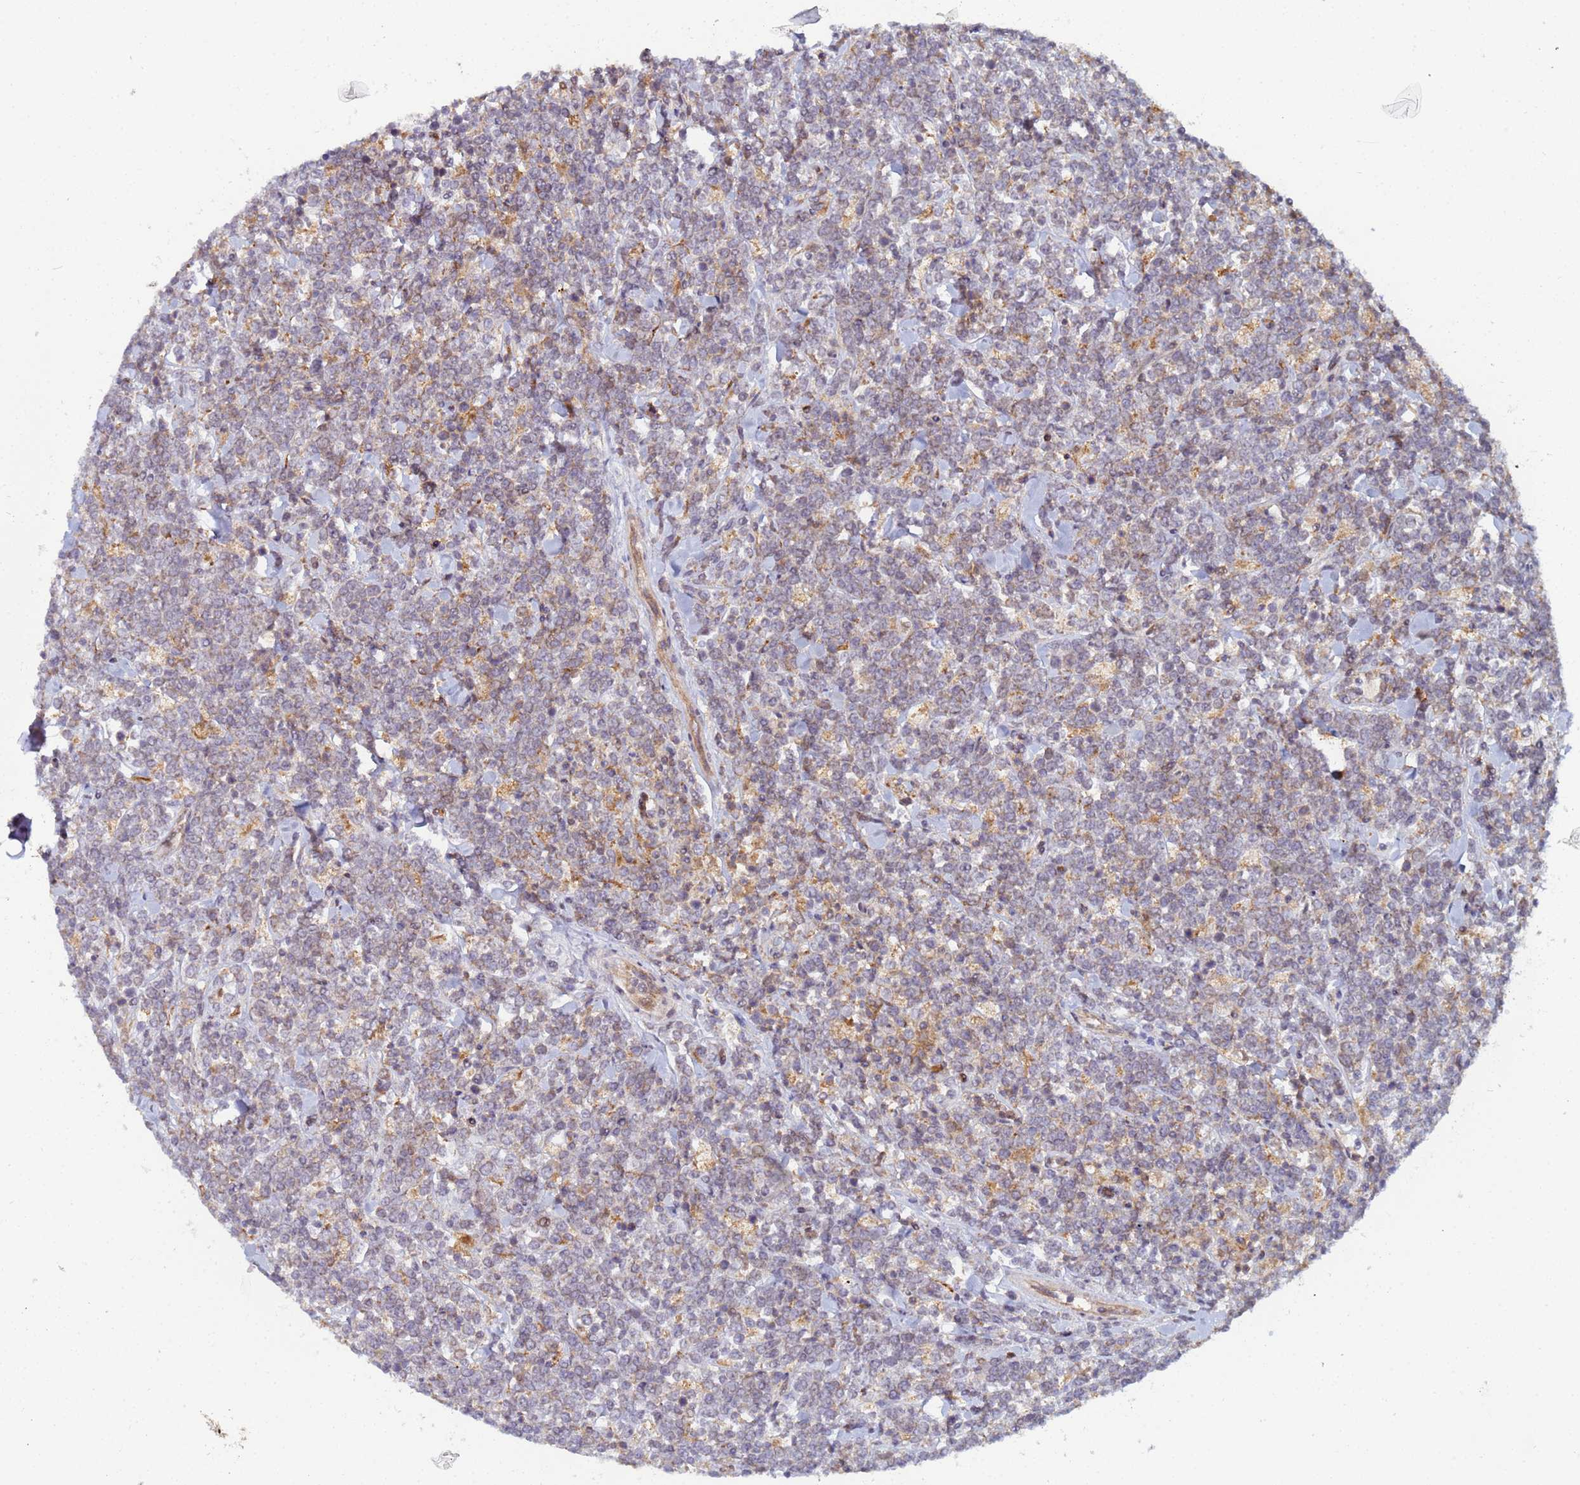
{"staining": {"intensity": "moderate", "quantity": "25%-75%", "location": "cytoplasmic/membranous"}, "tissue": "lymphoma", "cell_type": "Tumor cells", "image_type": "cancer", "snomed": [{"axis": "morphology", "description": "Malignant lymphoma, non-Hodgkin's type, High grade"}, {"axis": "topography", "description": "Small intestine"}], "caption": "Immunohistochemical staining of high-grade malignant lymphoma, non-Hodgkin's type exhibits moderate cytoplasmic/membranous protein staining in about 25%-75% of tumor cells.", "gene": "CCDC127", "patient": {"sex": "male", "age": 8}}